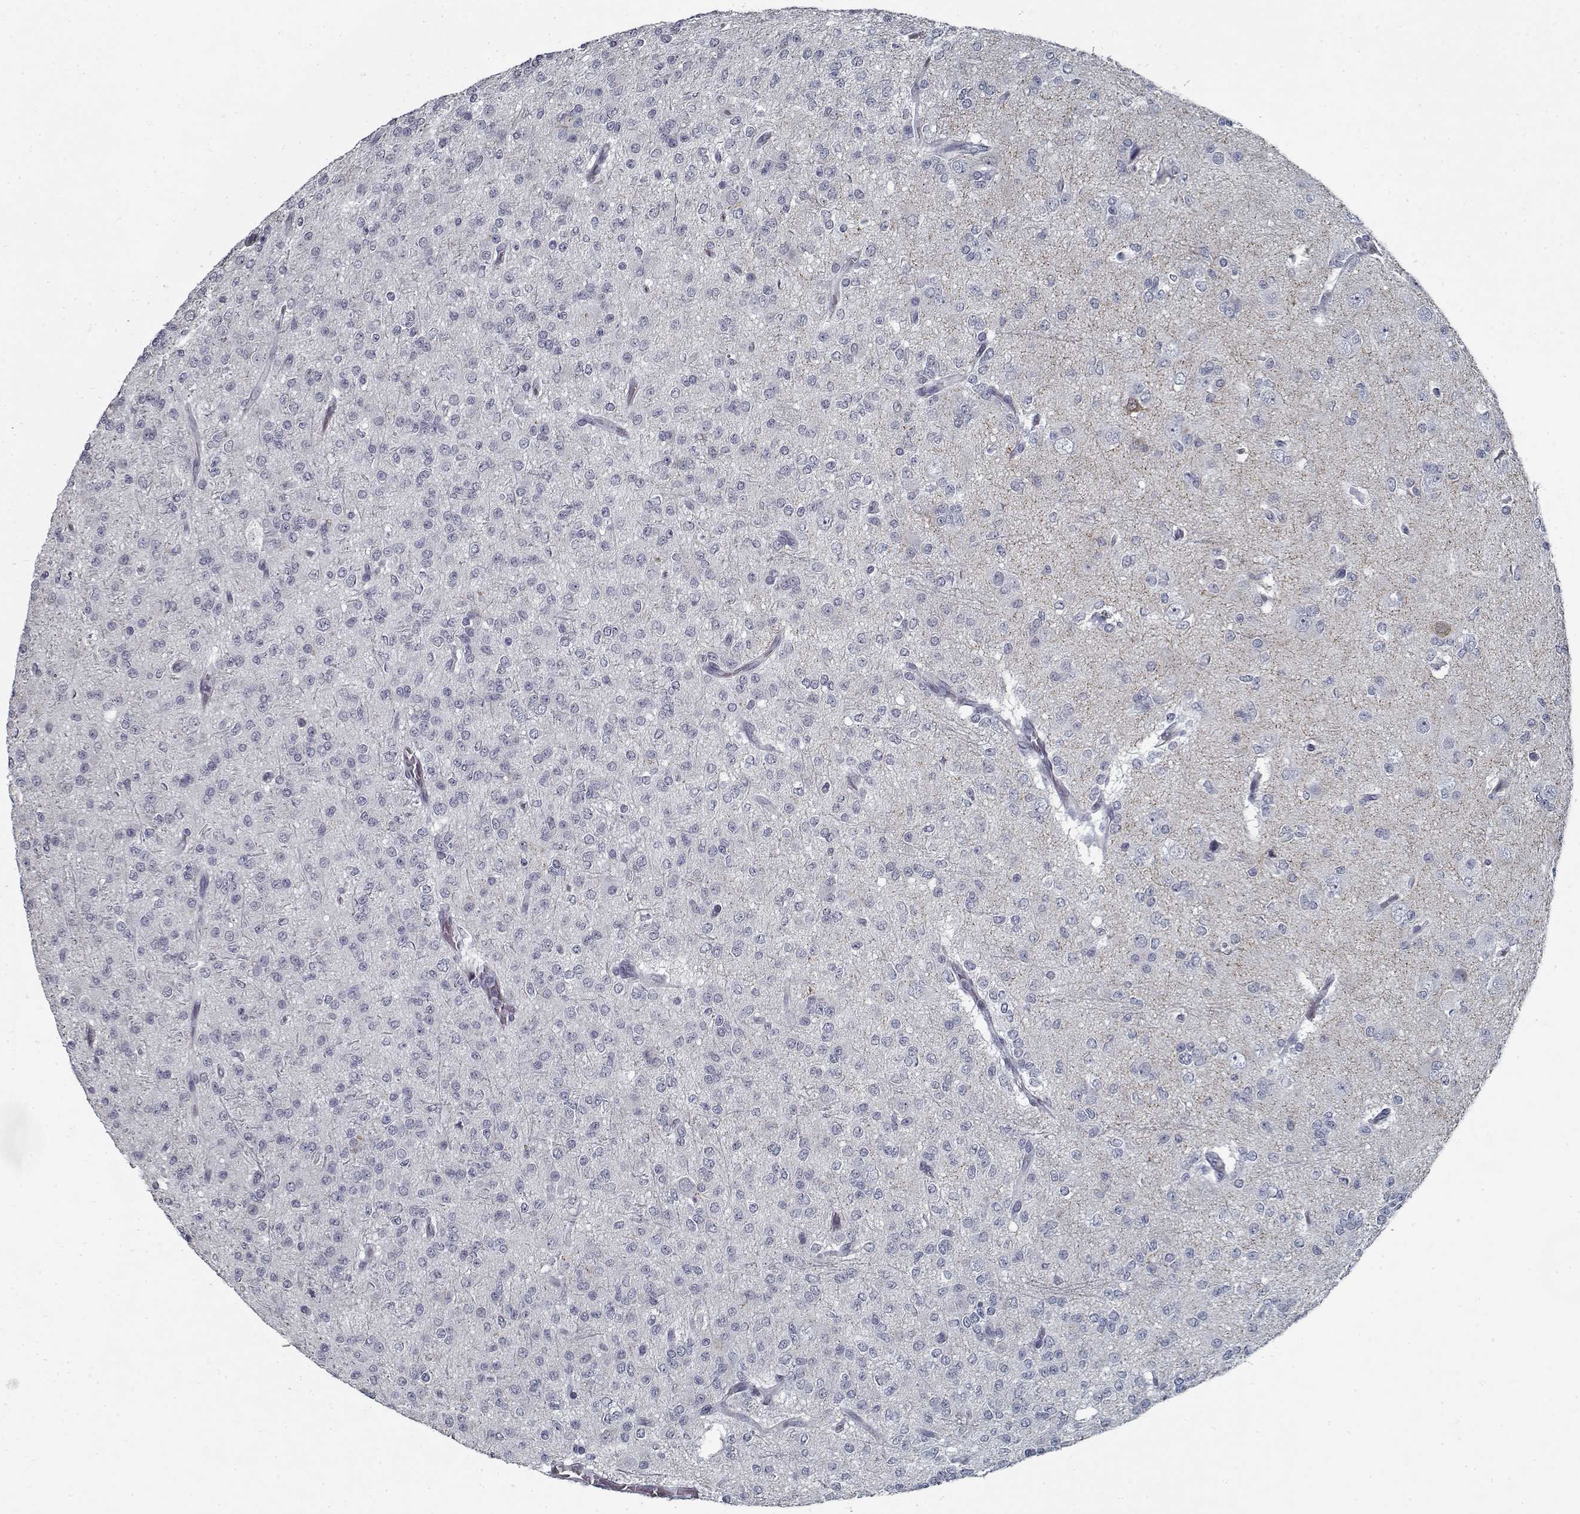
{"staining": {"intensity": "negative", "quantity": "none", "location": "none"}, "tissue": "glioma", "cell_type": "Tumor cells", "image_type": "cancer", "snomed": [{"axis": "morphology", "description": "Glioma, malignant, Low grade"}, {"axis": "topography", "description": "Brain"}], "caption": "This histopathology image is of glioma stained with IHC to label a protein in brown with the nuclei are counter-stained blue. There is no staining in tumor cells. (Immunohistochemistry (ihc), brightfield microscopy, high magnification).", "gene": "GAD2", "patient": {"sex": "male", "age": 27}}